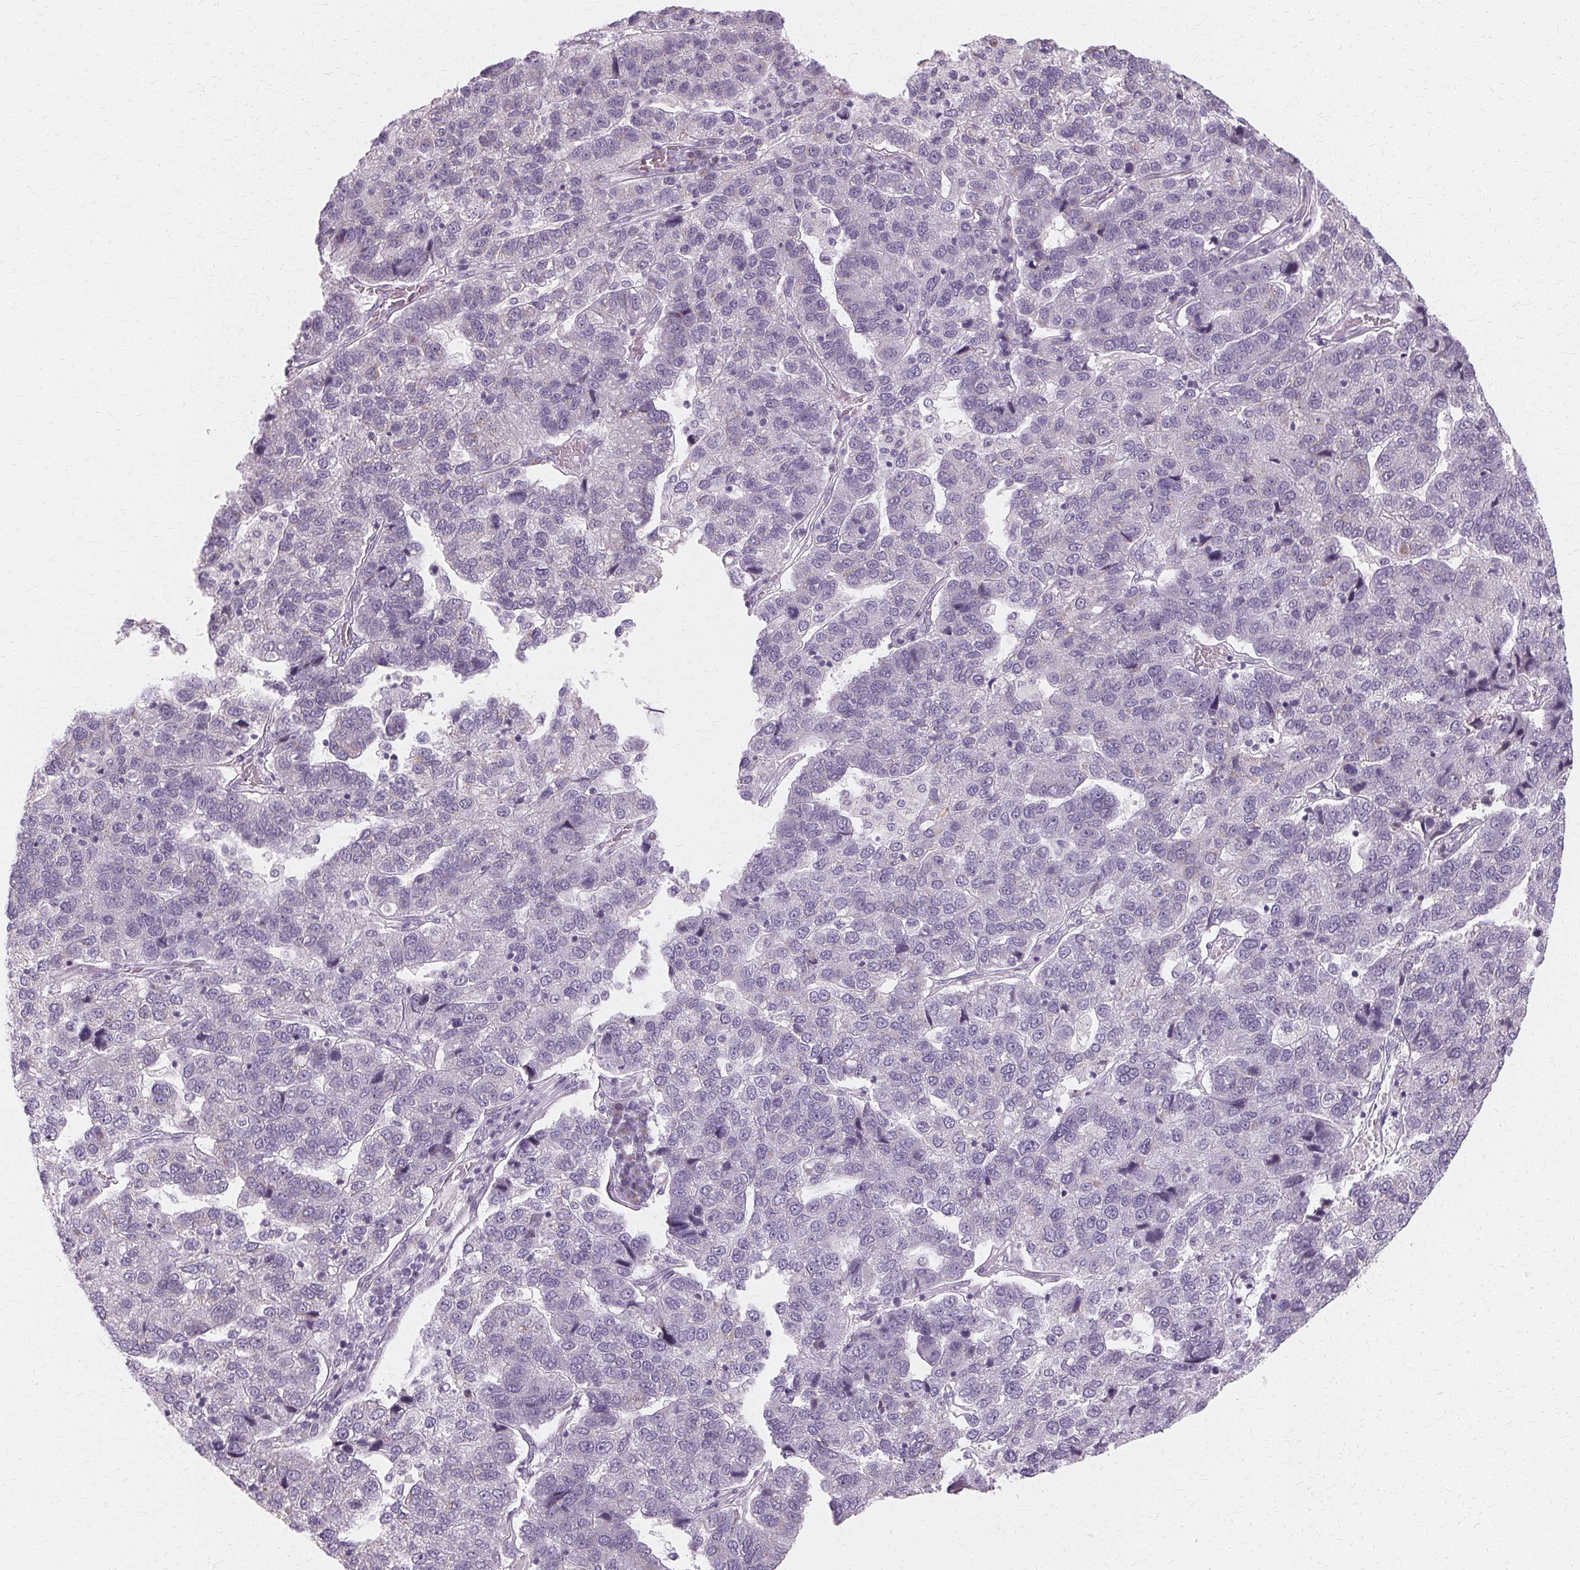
{"staining": {"intensity": "negative", "quantity": "none", "location": "none"}, "tissue": "pancreatic cancer", "cell_type": "Tumor cells", "image_type": "cancer", "snomed": [{"axis": "morphology", "description": "Adenocarcinoma, NOS"}, {"axis": "topography", "description": "Pancreas"}], "caption": "Immunohistochemistry (IHC) of human pancreatic adenocarcinoma reveals no expression in tumor cells.", "gene": "FCRL3", "patient": {"sex": "female", "age": 61}}